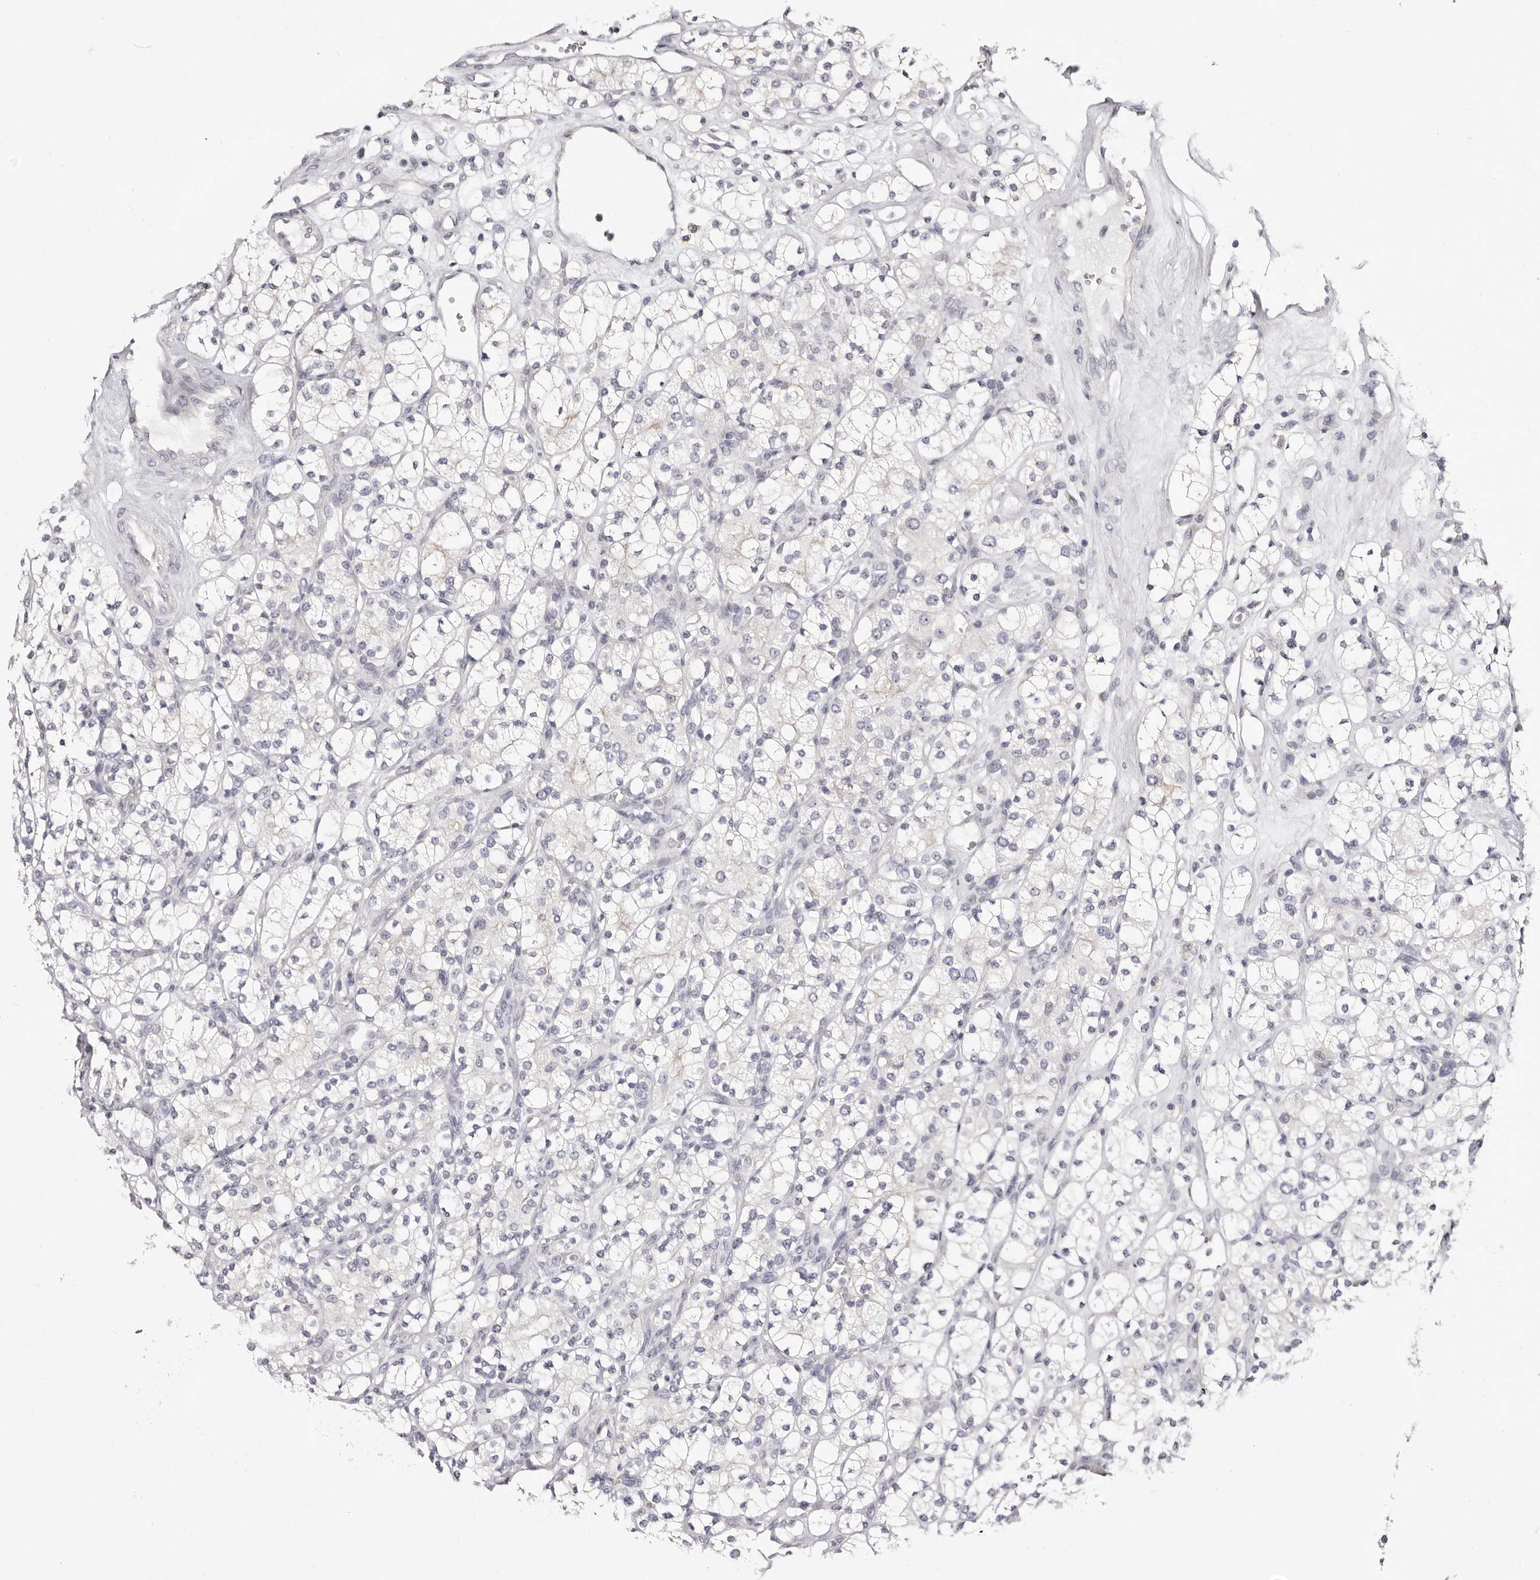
{"staining": {"intensity": "negative", "quantity": "none", "location": "none"}, "tissue": "renal cancer", "cell_type": "Tumor cells", "image_type": "cancer", "snomed": [{"axis": "morphology", "description": "Adenocarcinoma, NOS"}, {"axis": "topography", "description": "Kidney"}], "caption": "Immunohistochemistry histopathology image of human renal cancer stained for a protein (brown), which demonstrates no positivity in tumor cells.", "gene": "ROM1", "patient": {"sex": "male", "age": 77}}